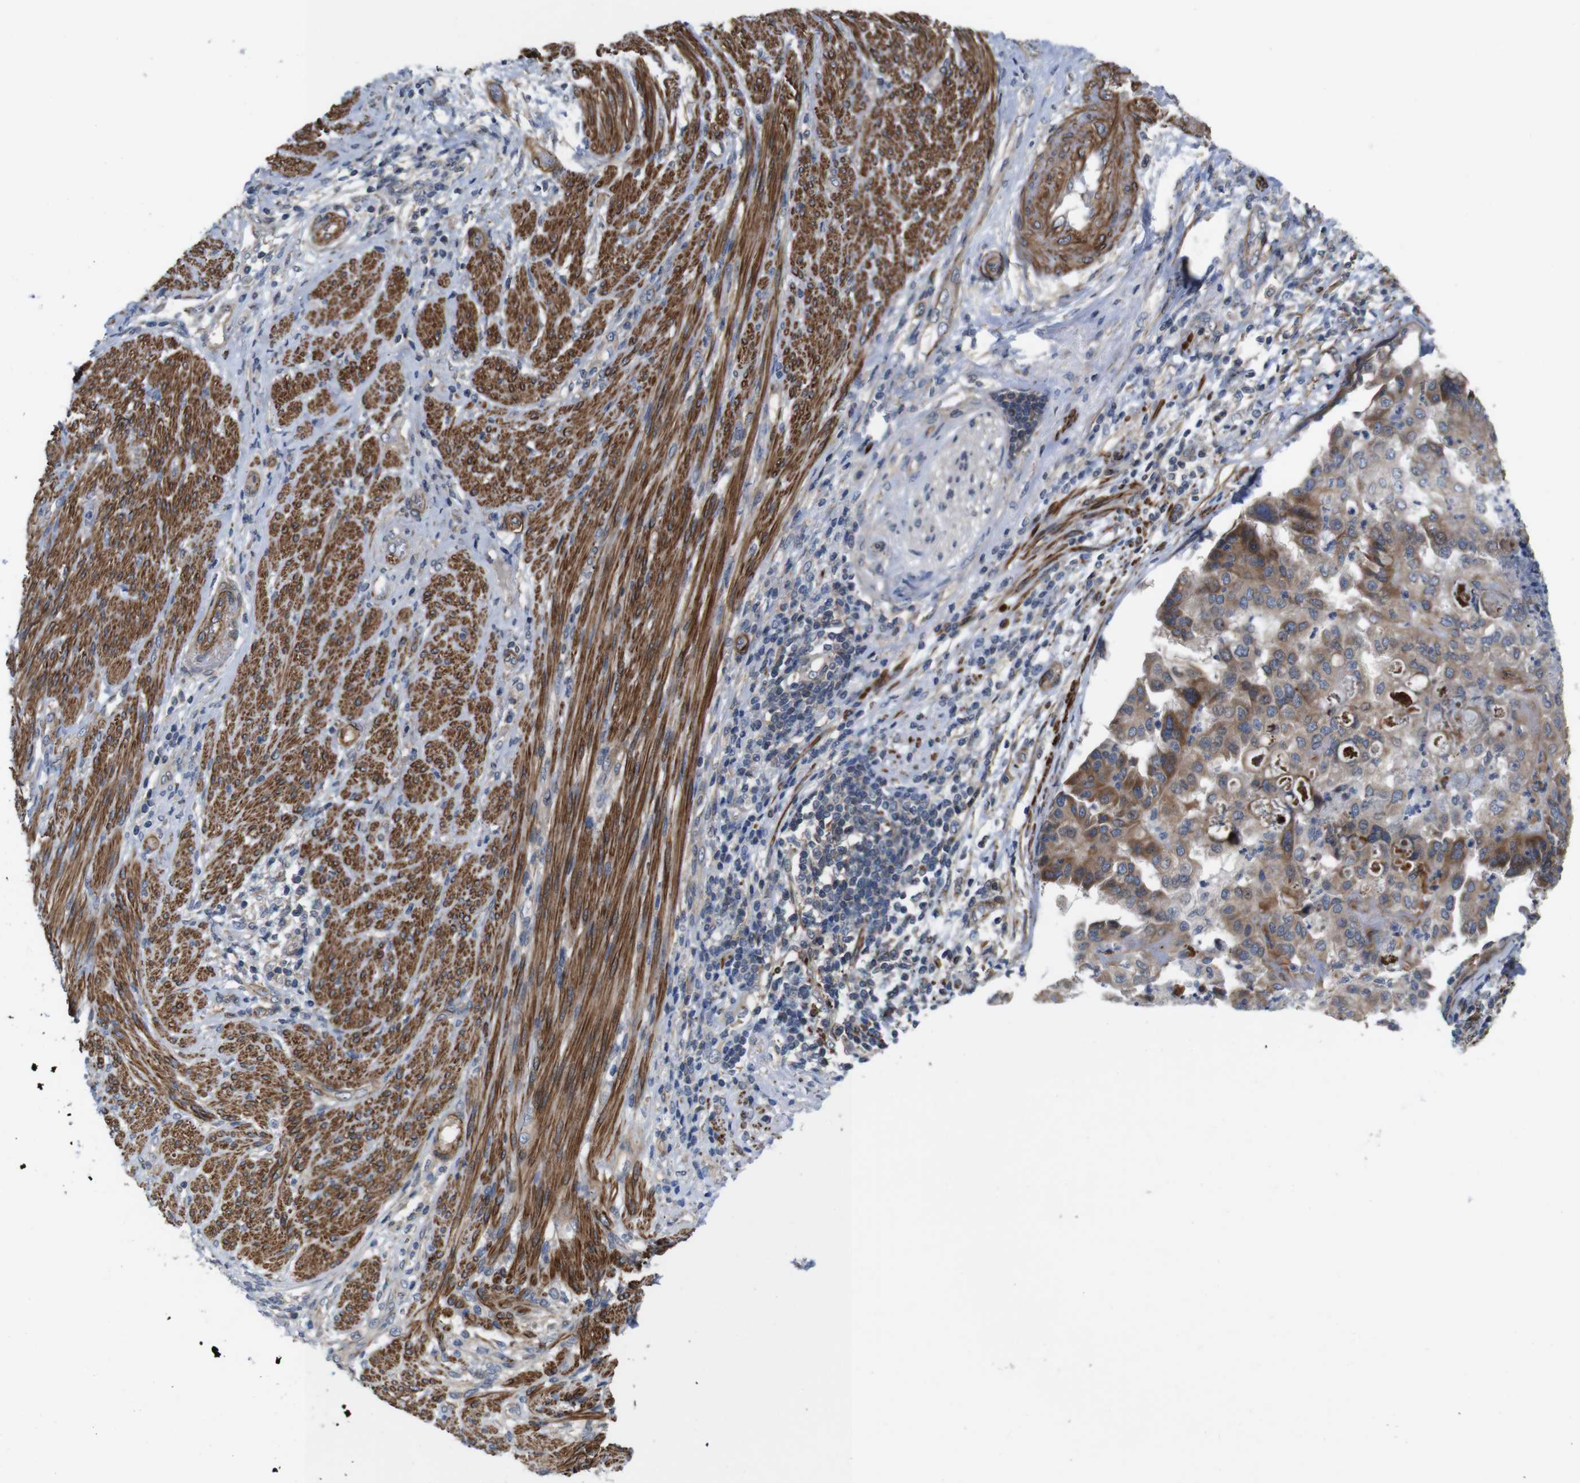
{"staining": {"intensity": "moderate", "quantity": "25%-75%", "location": "cytoplasmic/membranous"}, "tissue": "endometrial cancer", "cell_type": "Tumor cells", "image_type": "cancer", "snomed": [{"axis": "morphology", "description": "Adenocarcinoma, NOS"}, {"axis": "topography", "description": "Endometrium"}], "caption": "Protein analysis of endometrial adenocarcinoma tissue exhibits moderate cytoplasmic/membranous expression in approximately 25%-75% of tumor cells.", "gene": "GGT7", "patient": {"sex": "female", "age": 85}}